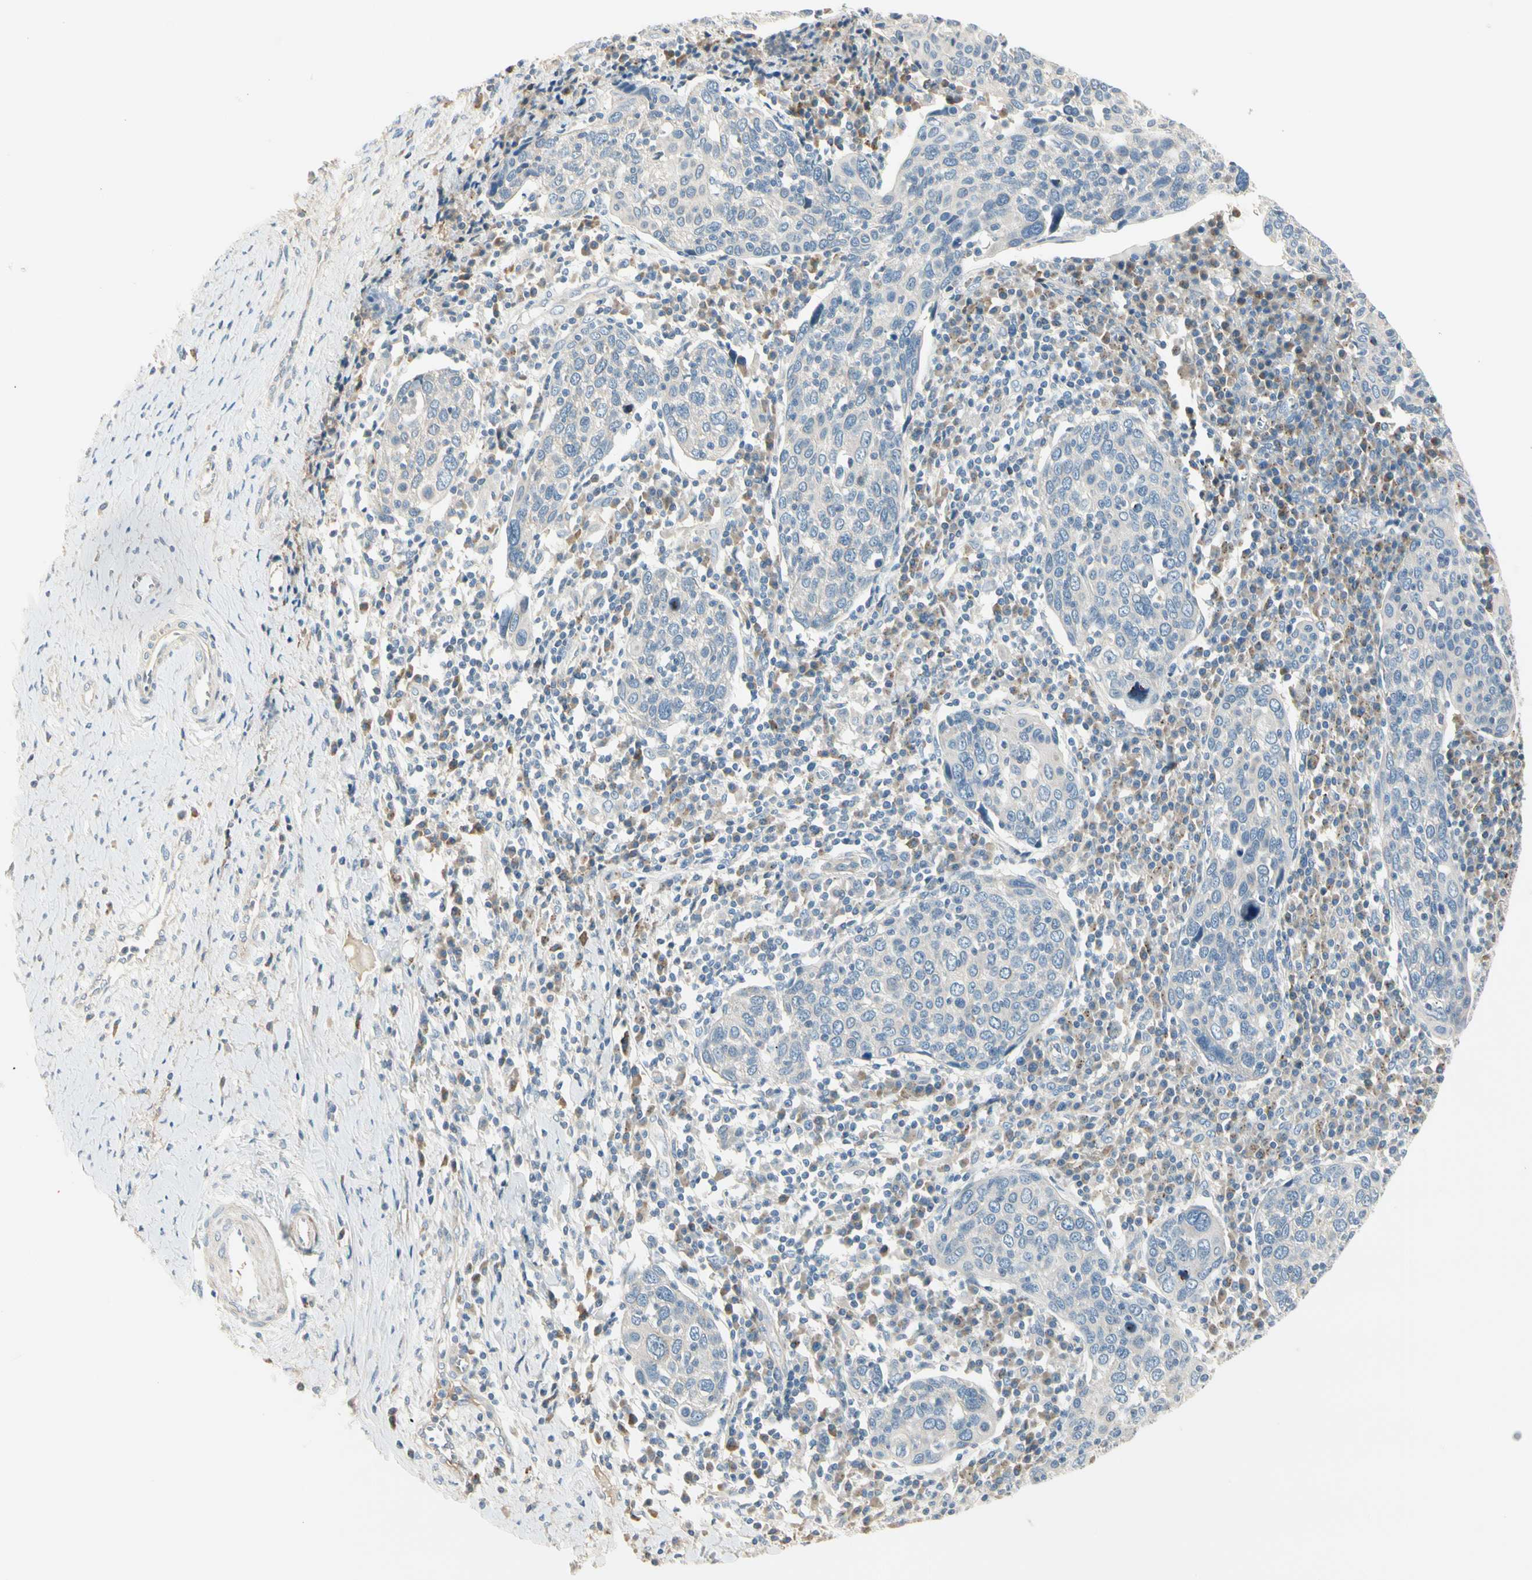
{"staining": {"intensity": "negative", "quantity": "none", "location": "none"}, "tissue": "cervical cancer", "cell_type": "Tumor cells", "image_type": "cancer", "snomed": [{"axis": "morphology", "description": "Squamous cell carcinoma, NOS"}, {"axis": "topography", "description": "Cervix"}], "caption": "High magnification brightfield microscopy of cervical cancer stained with DAB (3,3'-diaminobenzidine) (brown) and counterstained with hematoxylin (blue): tumor cells show no significant expression.", "gene": "ADGRA3", "patient": {"sex": "female", "age": 40}}